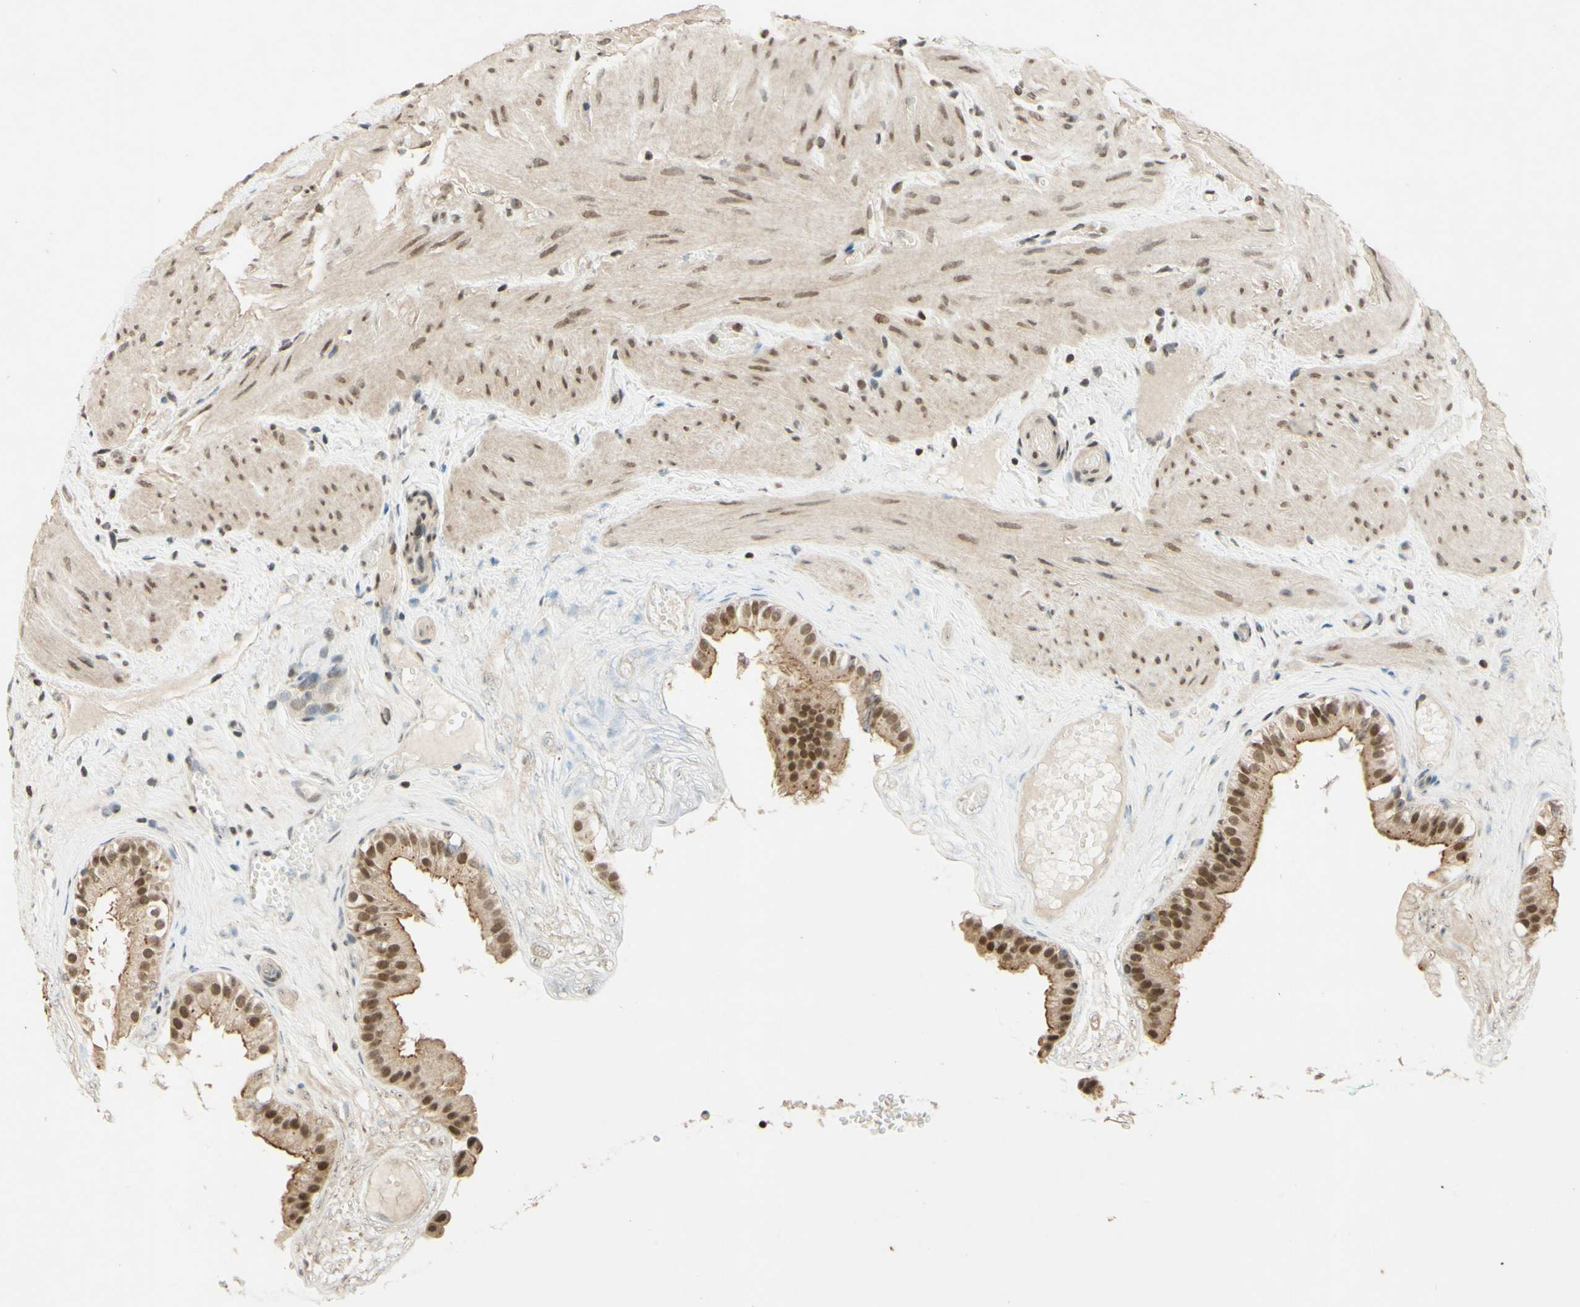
{"staining": {"intensity": "moderate", "quantity": ">75%", "location": "cytoplasmic/membranous,nuclear"}, "tissue": "gallbladder", "cell_type": "Glandular cells", "image_type": "normal", "snomed": [{"axis": "morphology", "description": "Normal tissue, NOS"}, {"axis": "topography", "description": "Gallbladder"}], "caption": "IHC photomicrograph of unremarkable human gallbladder stained for a protein (brown), which displays medium levels of moderate cytoplasmic/membranous,nuclear staining in about >75% of glandular cells.", "gene": "SMARCB1", "patient": {"sex": "female", "age": 26}}